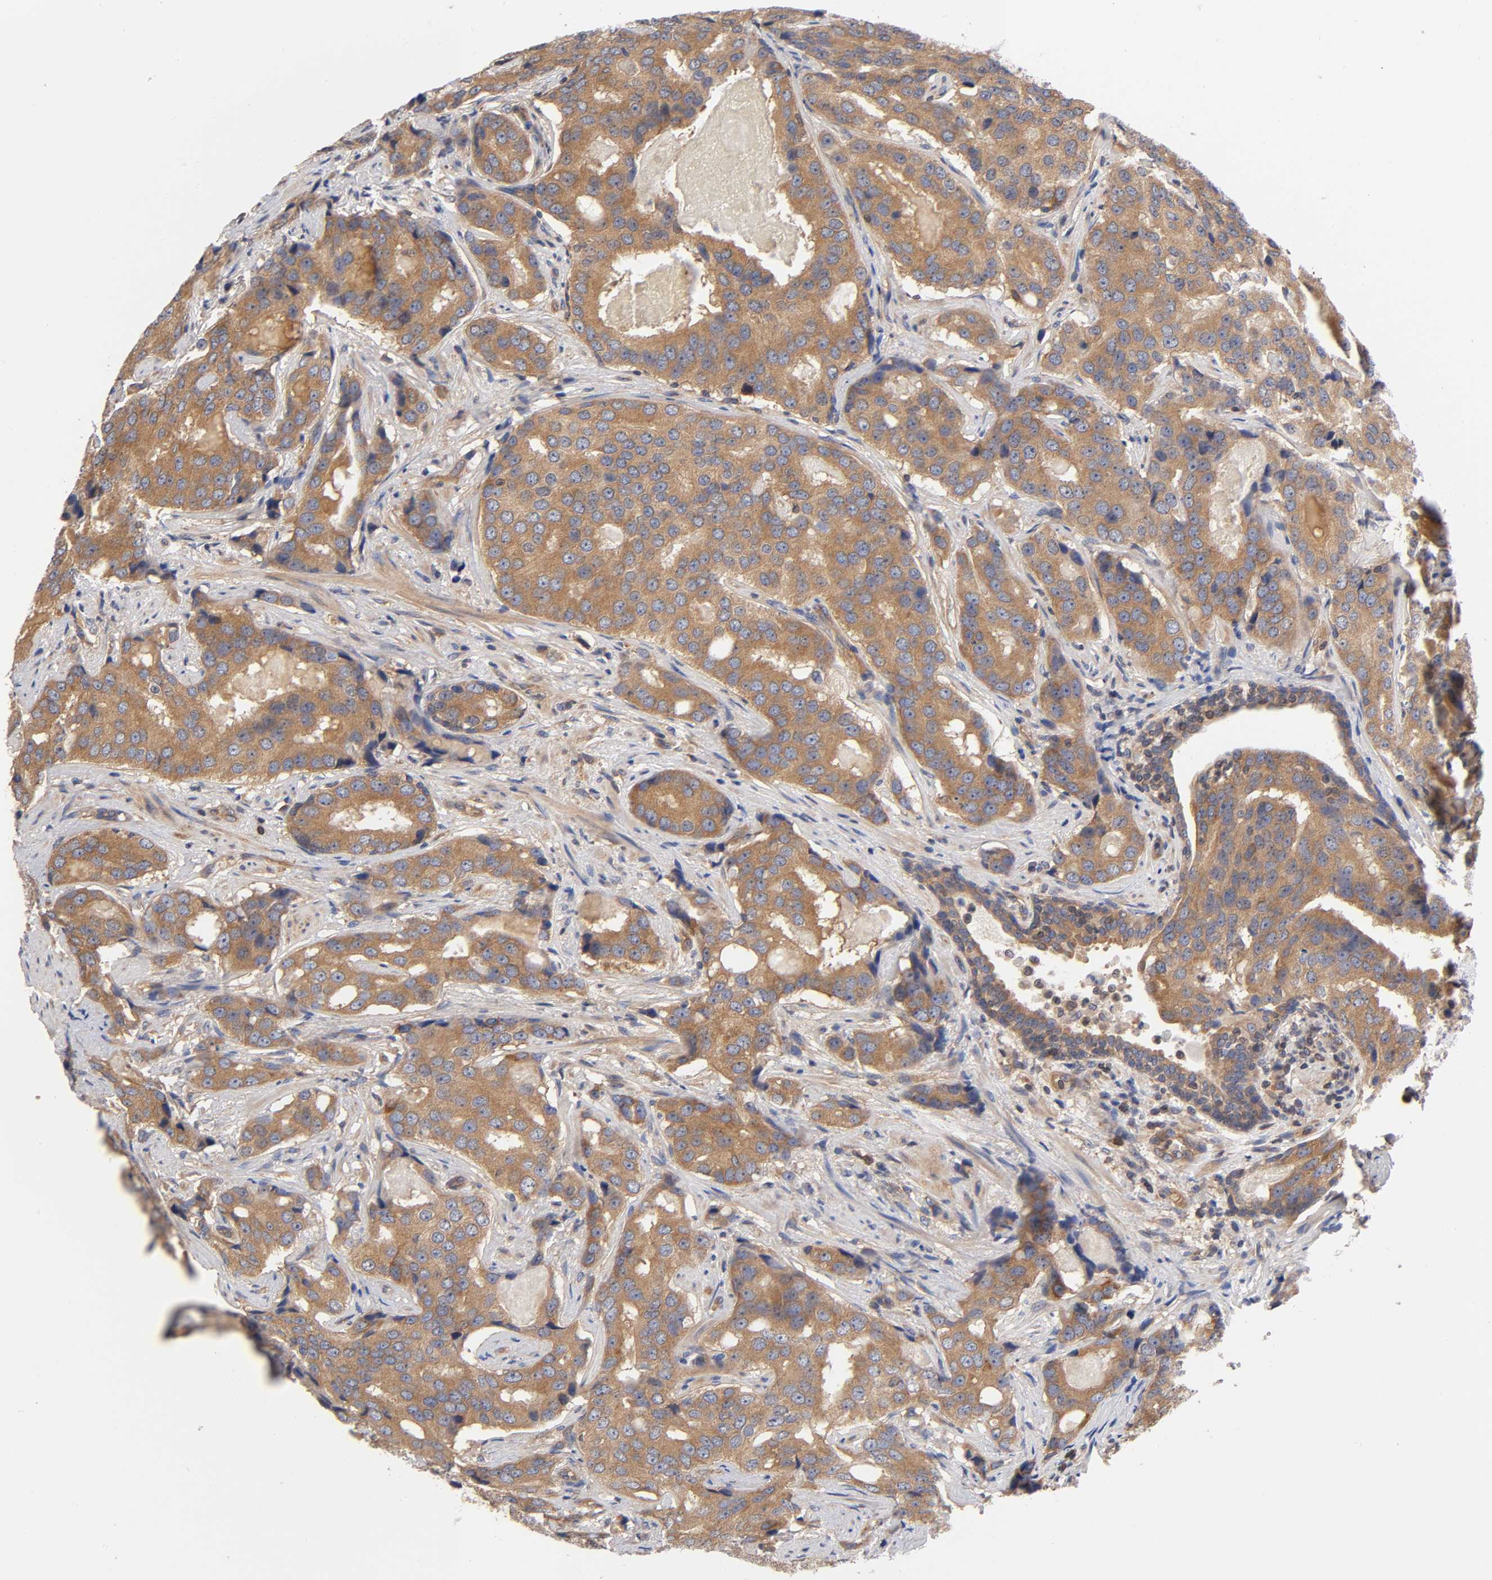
{"staining": {"intensity": "moderate", "quantity": ">75%", "location": "cytoplasmic/membranous"}, "tissue": "prostate cancer", "cell_type": "Tumor cells", "image_type": "cancer", "snomed": [{"axis": "morphology", "description": "Adenocarcinoma, High grade"}, {"axis": "topography", "description": "Prostate"}], "caption": "This is an image of immunohistochemistry staining of prostate high-grade adenocarcinoma, which shows moderate staining in the cytoplasmic/membranous of tumor cells.", "gene": "STRN3", "patient": {"sex": "male", "age": 58}}